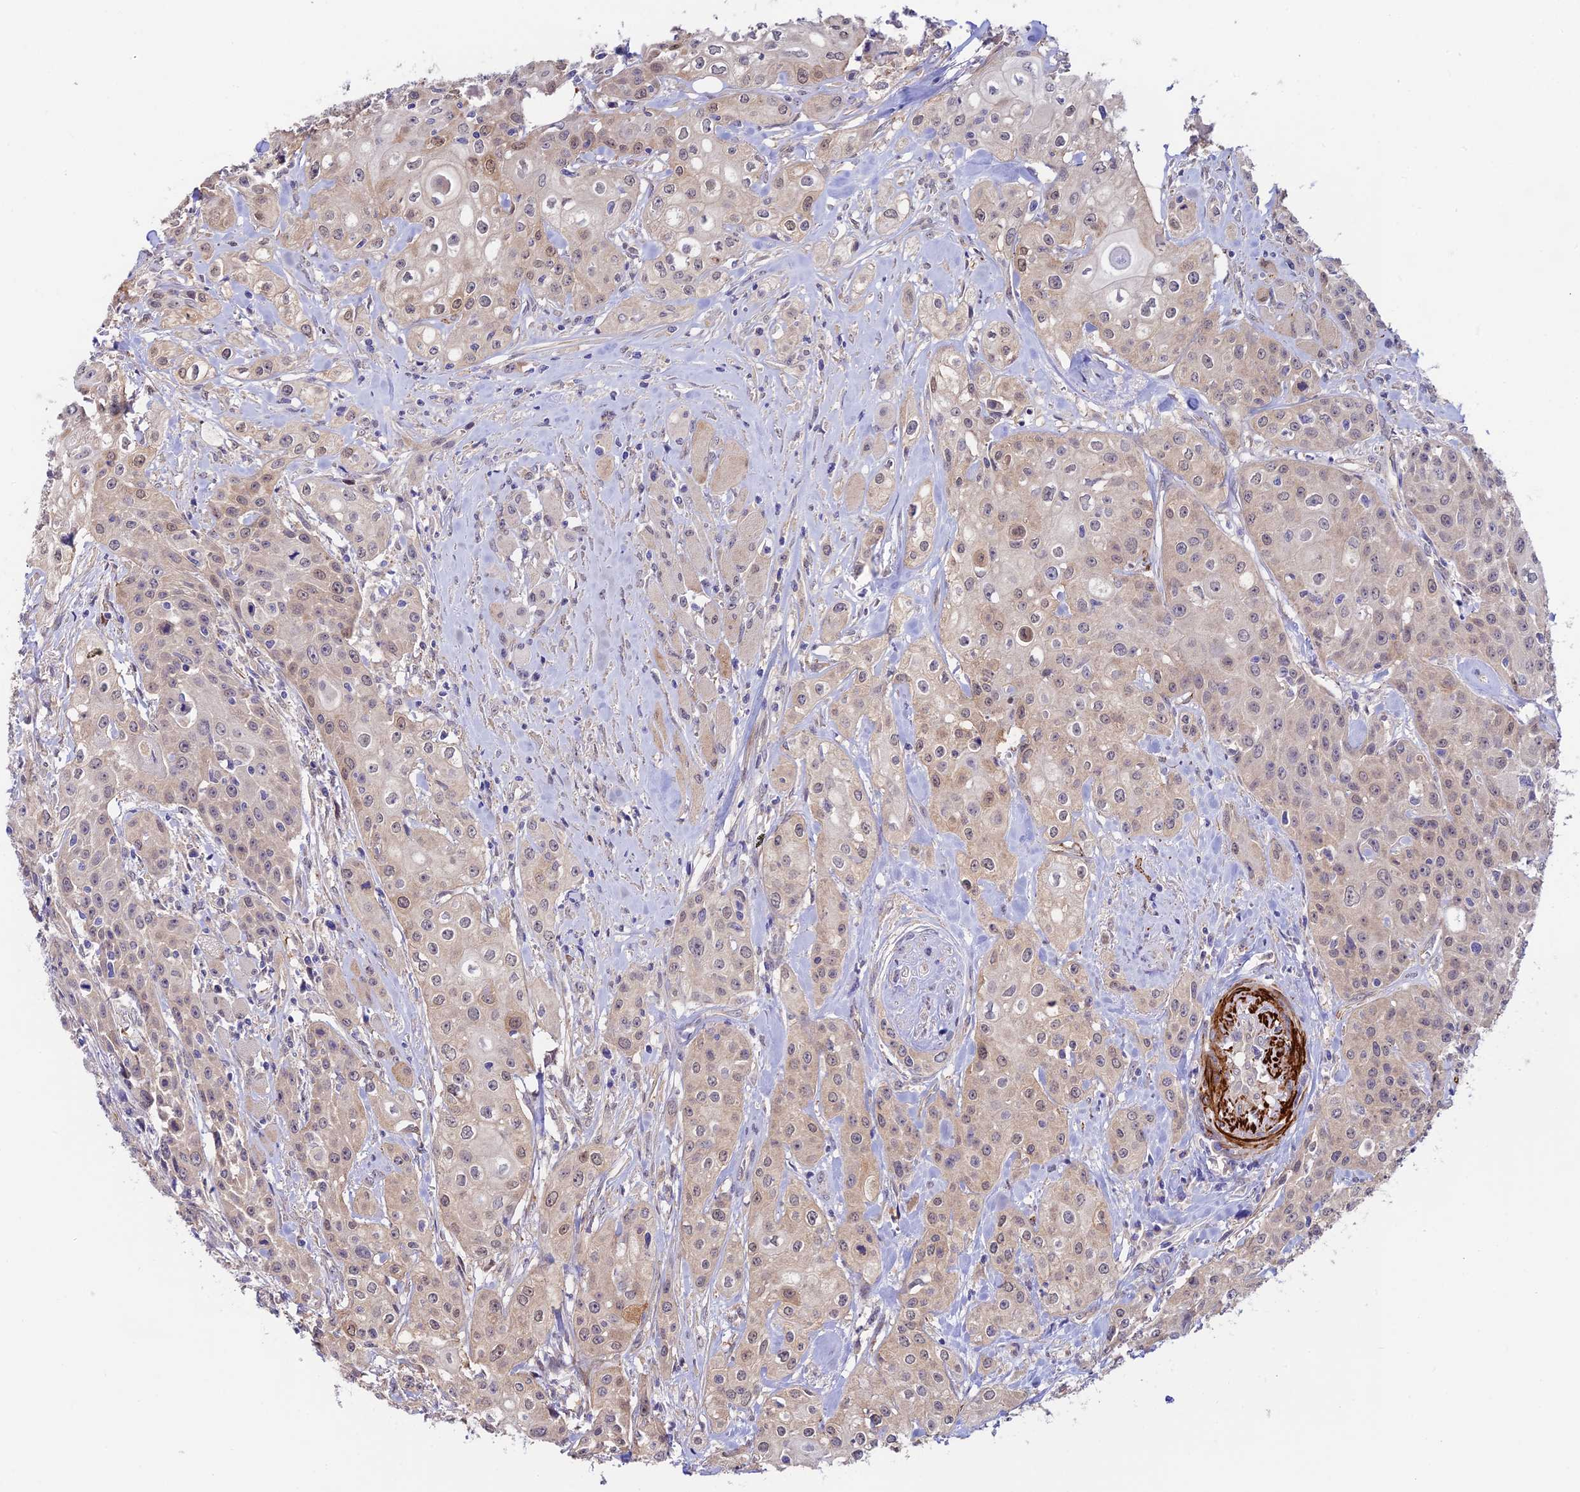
{"staining": {"intensity": "weak", "quantity": "25%-75%", "location": "cytoplasmic/membranous,nuclear"}, "tissue": "head and neck cancer", "cell_type": "Tumor cells", "image_type": "cancer", "snomed": [{"axis": "morphology", "description": "Squamous cell carcinoma, NOS"}, {"axis": "topography", "description": "Oral tissue"}, {"axis": "topography", "description": "Head-Neck"}], "caption": "Immunohistochemistry (IHC) photomicrograph of neoplastic tissue: human squamous cell carcinoma (head and neck) stained using immunohistochemistry exhibits low levels of weak protein expression localized specifically in the cytoplasmic/membranous and nuclear of tumor cells, appearing as a cytoplasmic/membranous and nuclear brown color.", "gene": "ANKRD50", "patient": {"sex": "female", "age": 82}}